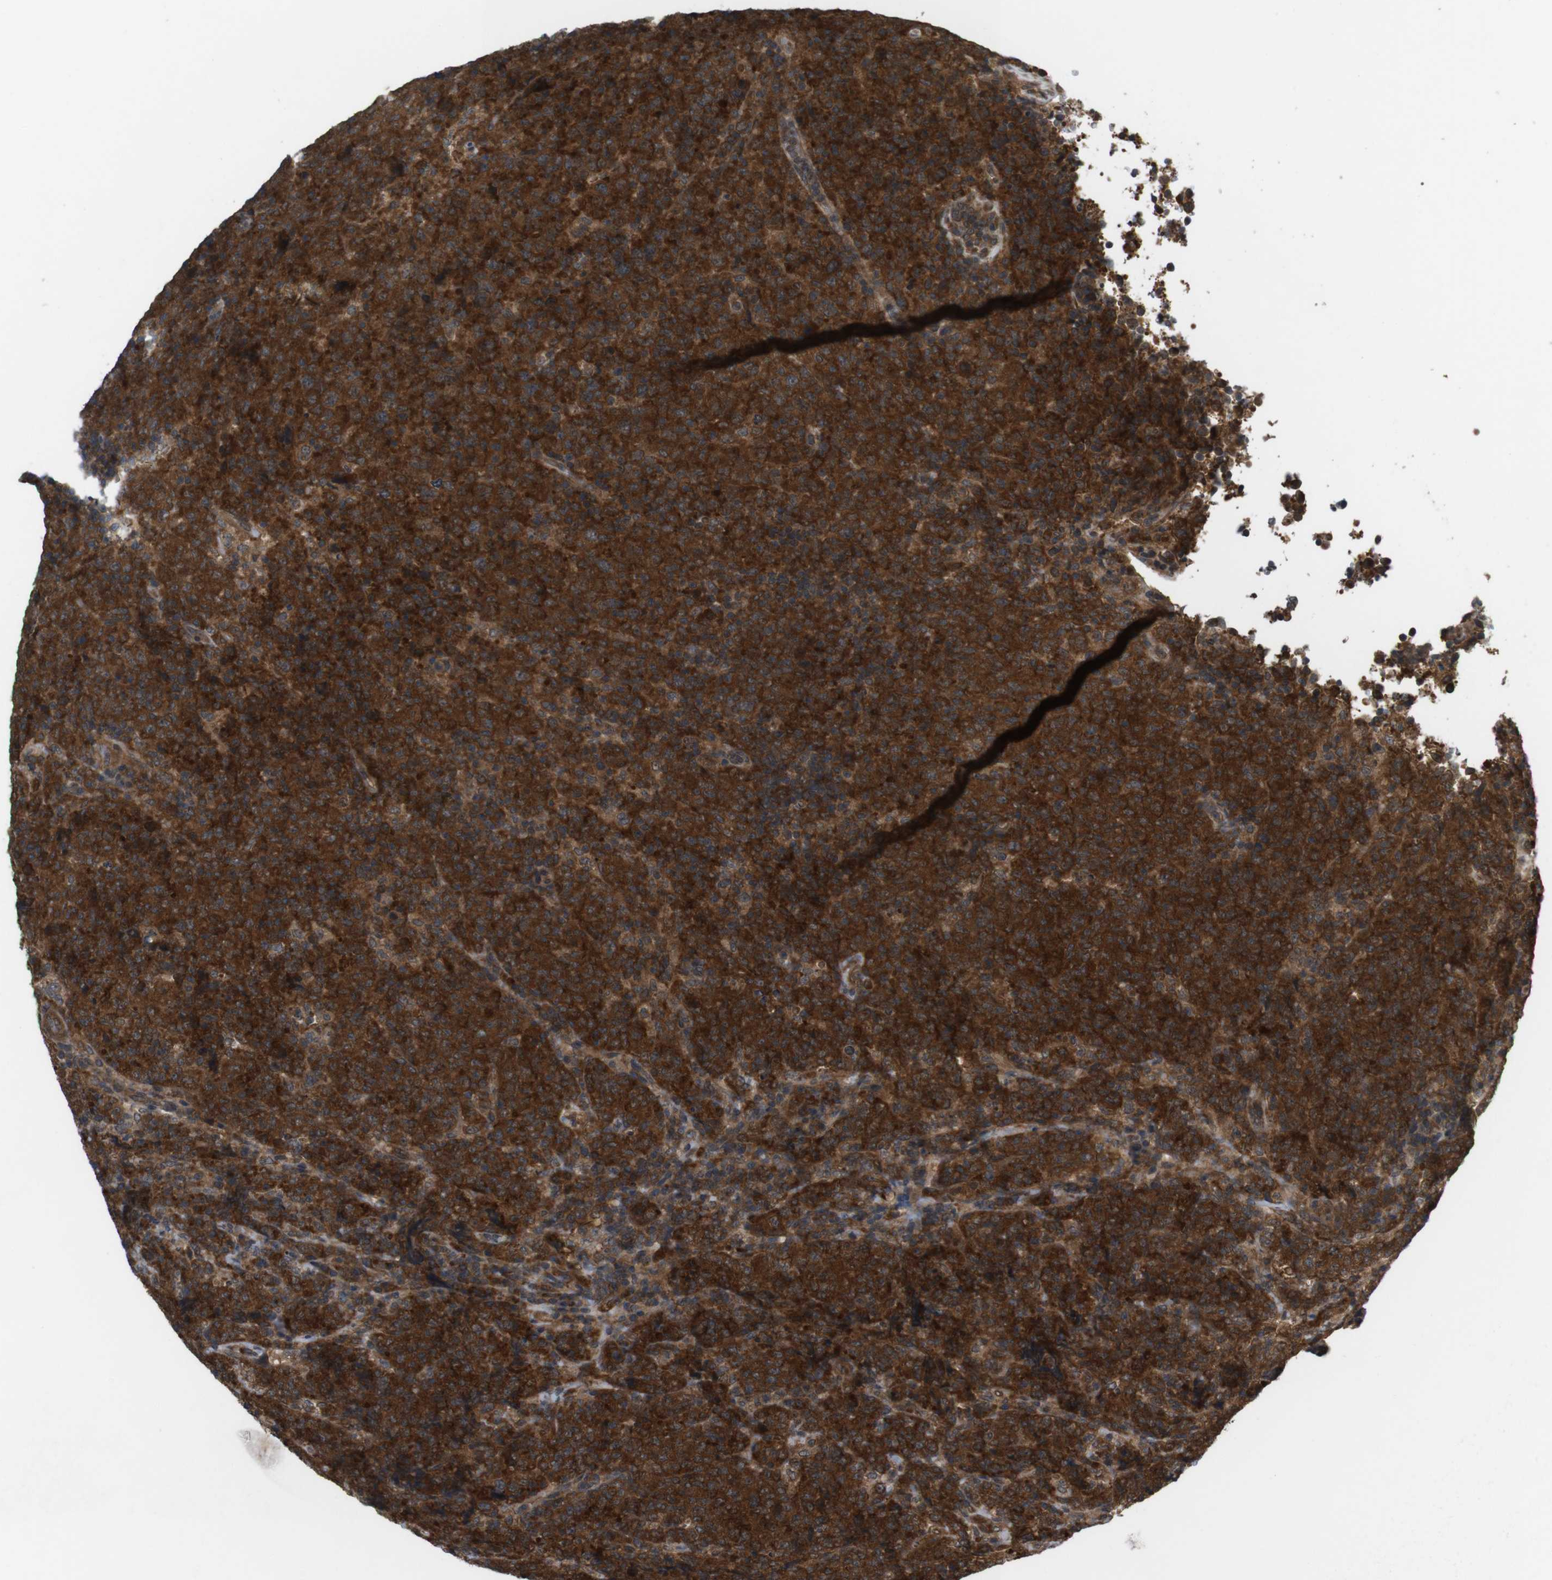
{"staining": {"intensity": "strong", "quantity": ">75%", "location": "cytoplasmic/membranous"}, "tissue": "lymphoma", "cell_type": "Tumor cells", "image_type": "cancer", "snomed": [{"axis": "morphology", "description": "Malignant lymphoma, non-Hodgkin's type, High grade"}, {"axis": "topography", "description": "Tonsil"}], "caption": "Immunohistochemical staining of human malignant lymphoma, non-Hodgkin's type (high-grade) reveals high levels of strong cytoplasmic/membranous positivity in about >75% of tumor cells.", "gene": "NFKBIE", "patient": {"sex": "female", "age": 36}}